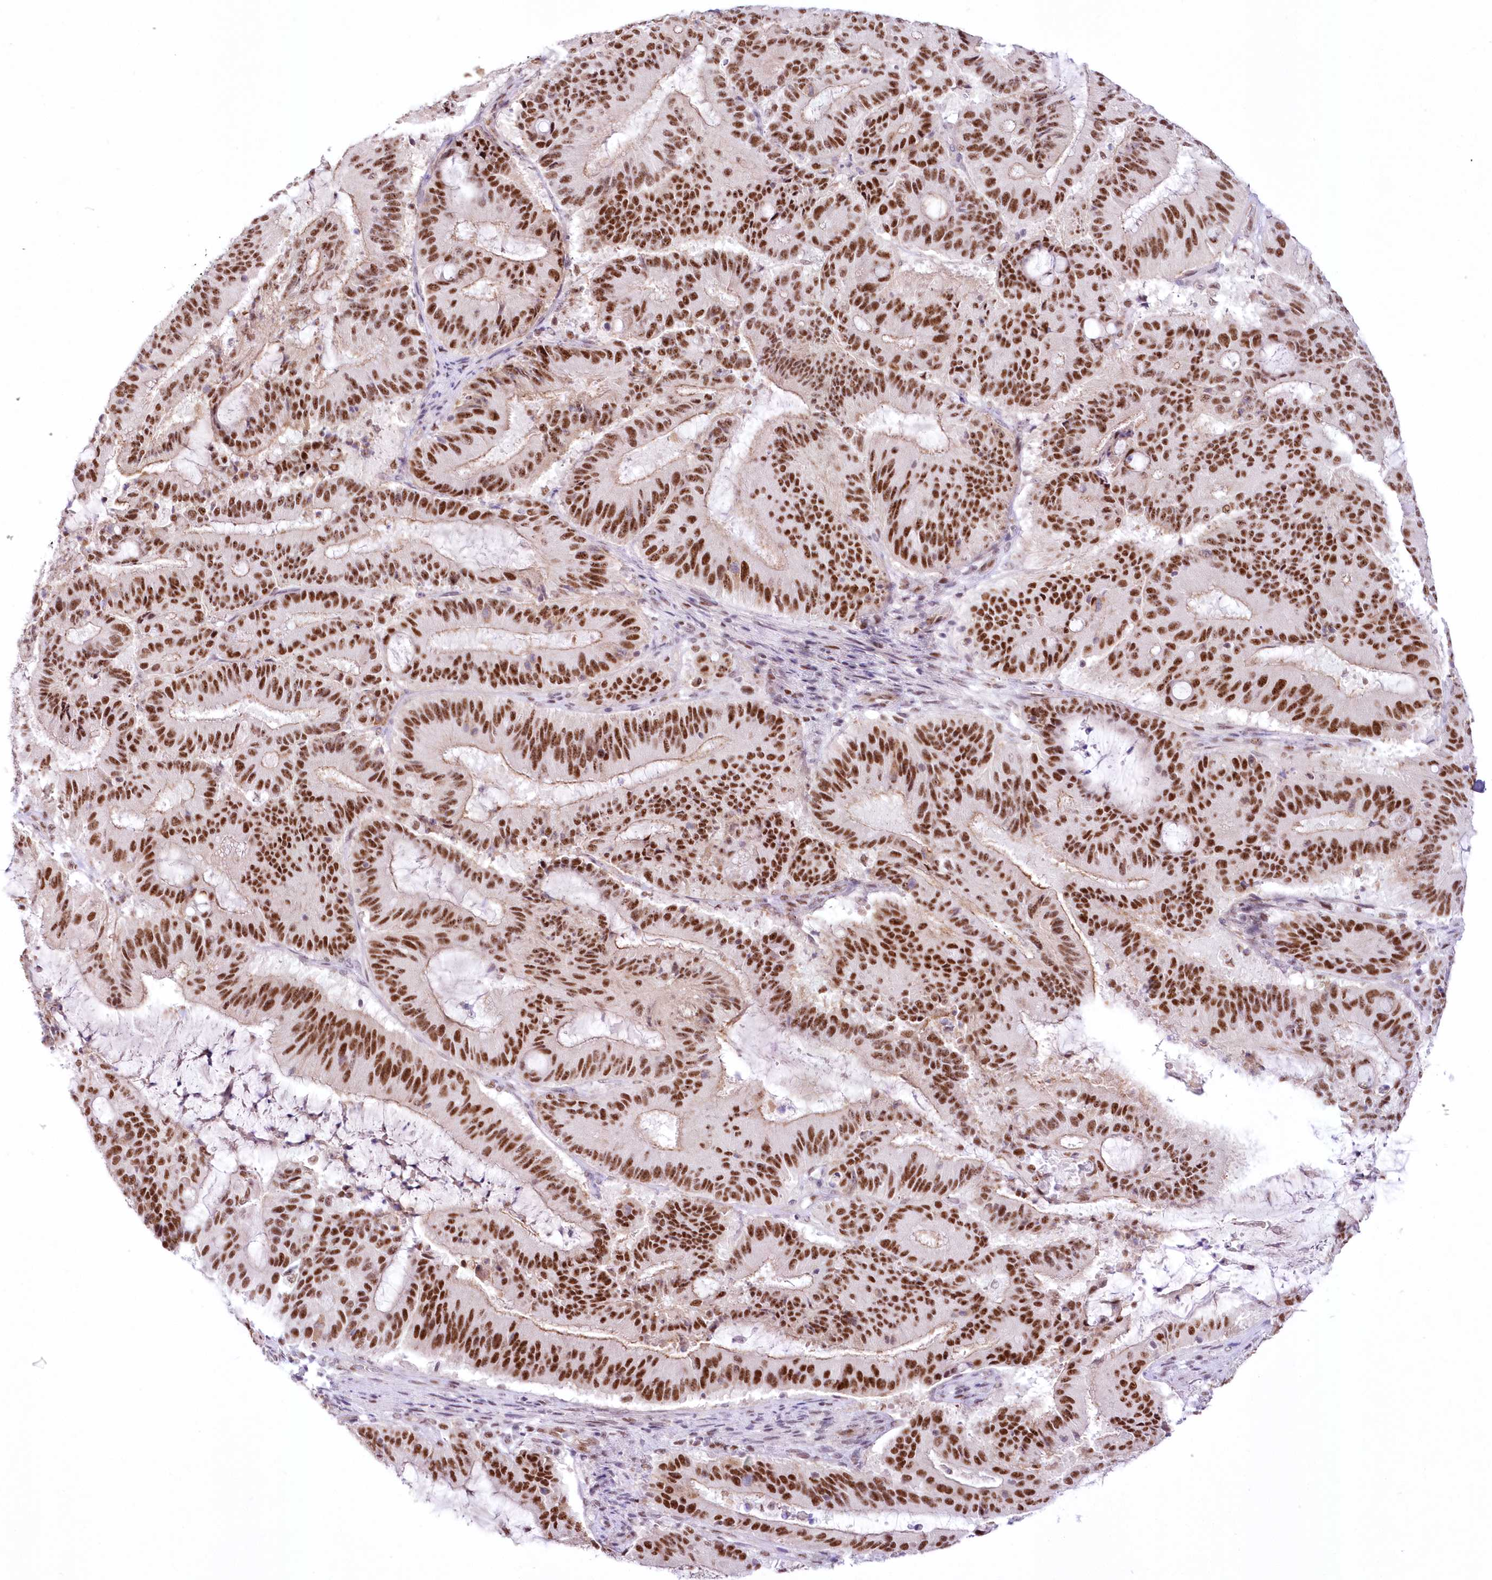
{"staining": {"intensity": "strong", "quantity": ">75%", "location": "nuclear"}, "tissue": "liver cancer", "cell_type": "Tumor cells", "image_type": "cancer", "snomed": [{"axis": "morphology", "description": "Normal tissue, NOS"}, {"axis": "morphology", "description": "Cholangiocarcinoma"}, {"axis": "topography", "description": "Liver"}, {"axis": "topography", "description": "Peripheral nerve tissue"}], "caption": "This micrograph shows IHC staining of liver cancer (cholangiocarcinoma), with high strong nuclear expression in about >75% of tumor cells.", "gene": "NSUN2", "patient": {"sex": "female", "age": 73}}